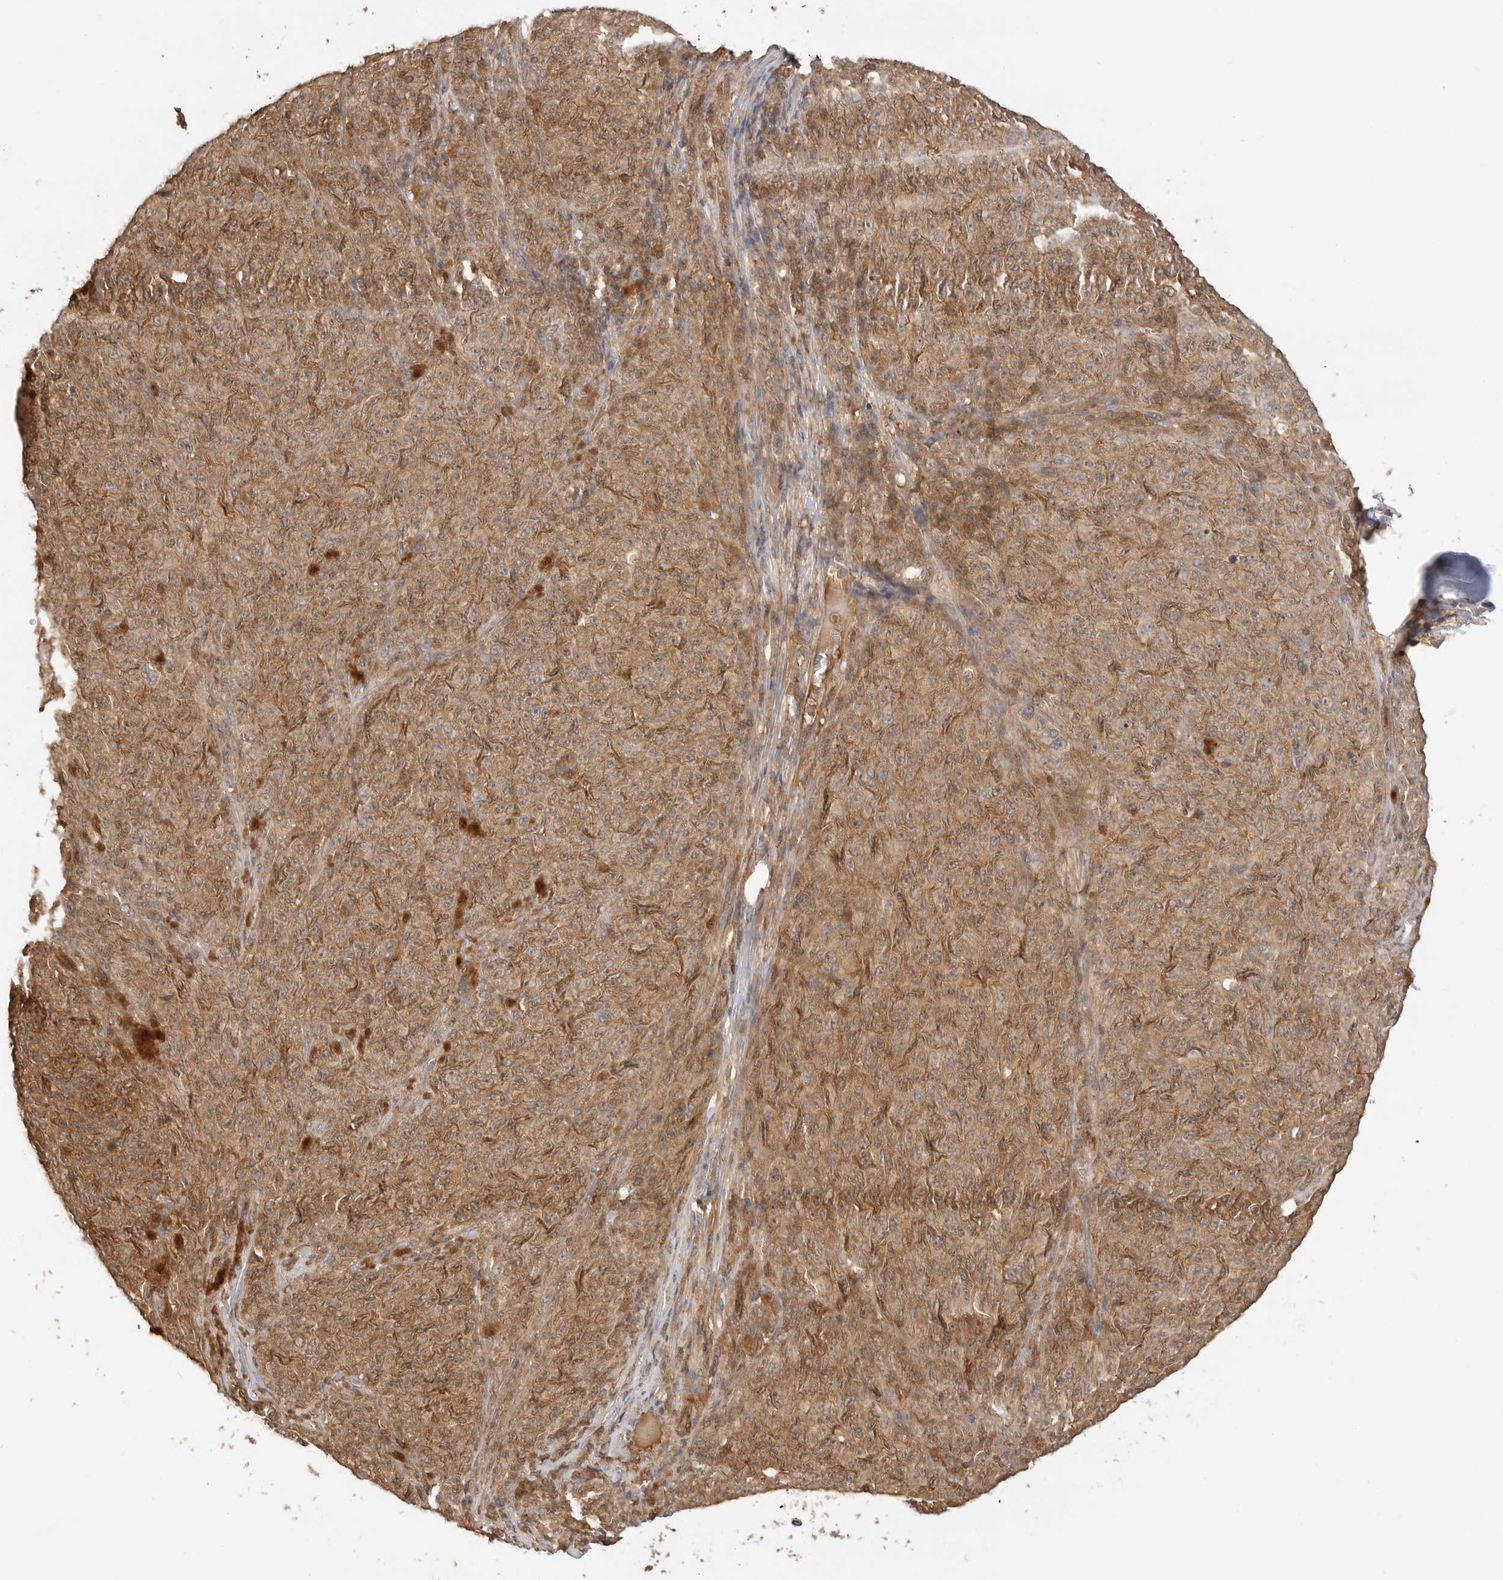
{"staining": {"intensity": "moderate", "quantity": ">75%", "location": "cytoplasmic/membranous"}, "tissue": "melanoma", "cell_type": "Tumor cells", "image_type": "cancer", "snomed": [{"axis": "morphology", "description": "Malignant melanoma, NOS"}, {"axis": "topography", "description": "Skin"}], "caption": "This is a histology image of IHC staining of melanoma, which shows moderate positivity in the cytoplasmic/membranous of tumor cells.", "gene": "CLDN12", "patient": {"sex": "female", "age": 82}}